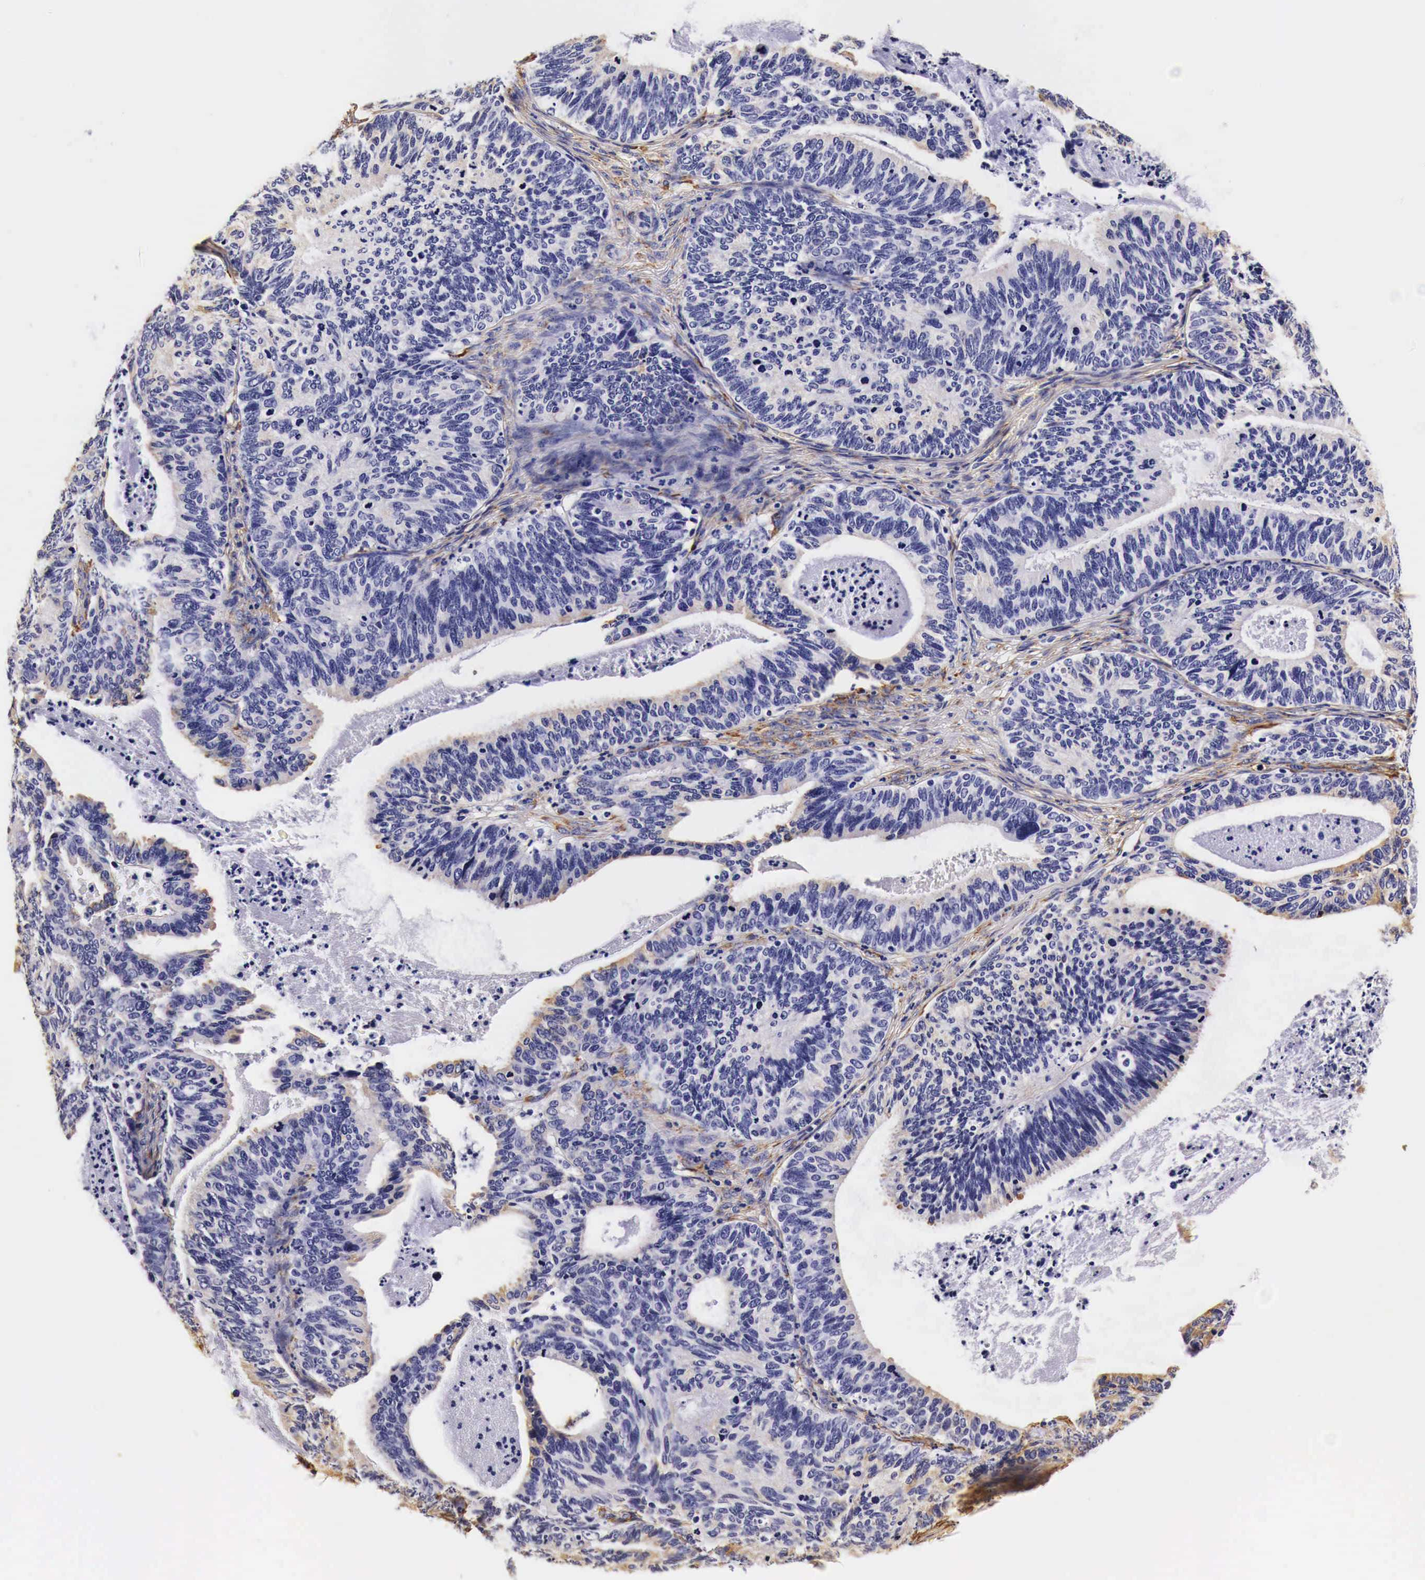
{"staining": {"intensity": "negative", "quantity": "none", "location": "none"}, "tissue": "ovarian cancer", "cell_type": "Tumor cells", "image_type": "cancer", "snomed": [{"axis": "morphology", "description": "Carcinoma, endometroid"}, {"axis": "topography", "description": "Ovary"}], "caption": "There is no significant staining in tumor cells of endometroid carcinoma (ovarian).", "gene": "LAMB2", "patient": {"sex": "female", "age": 52}}